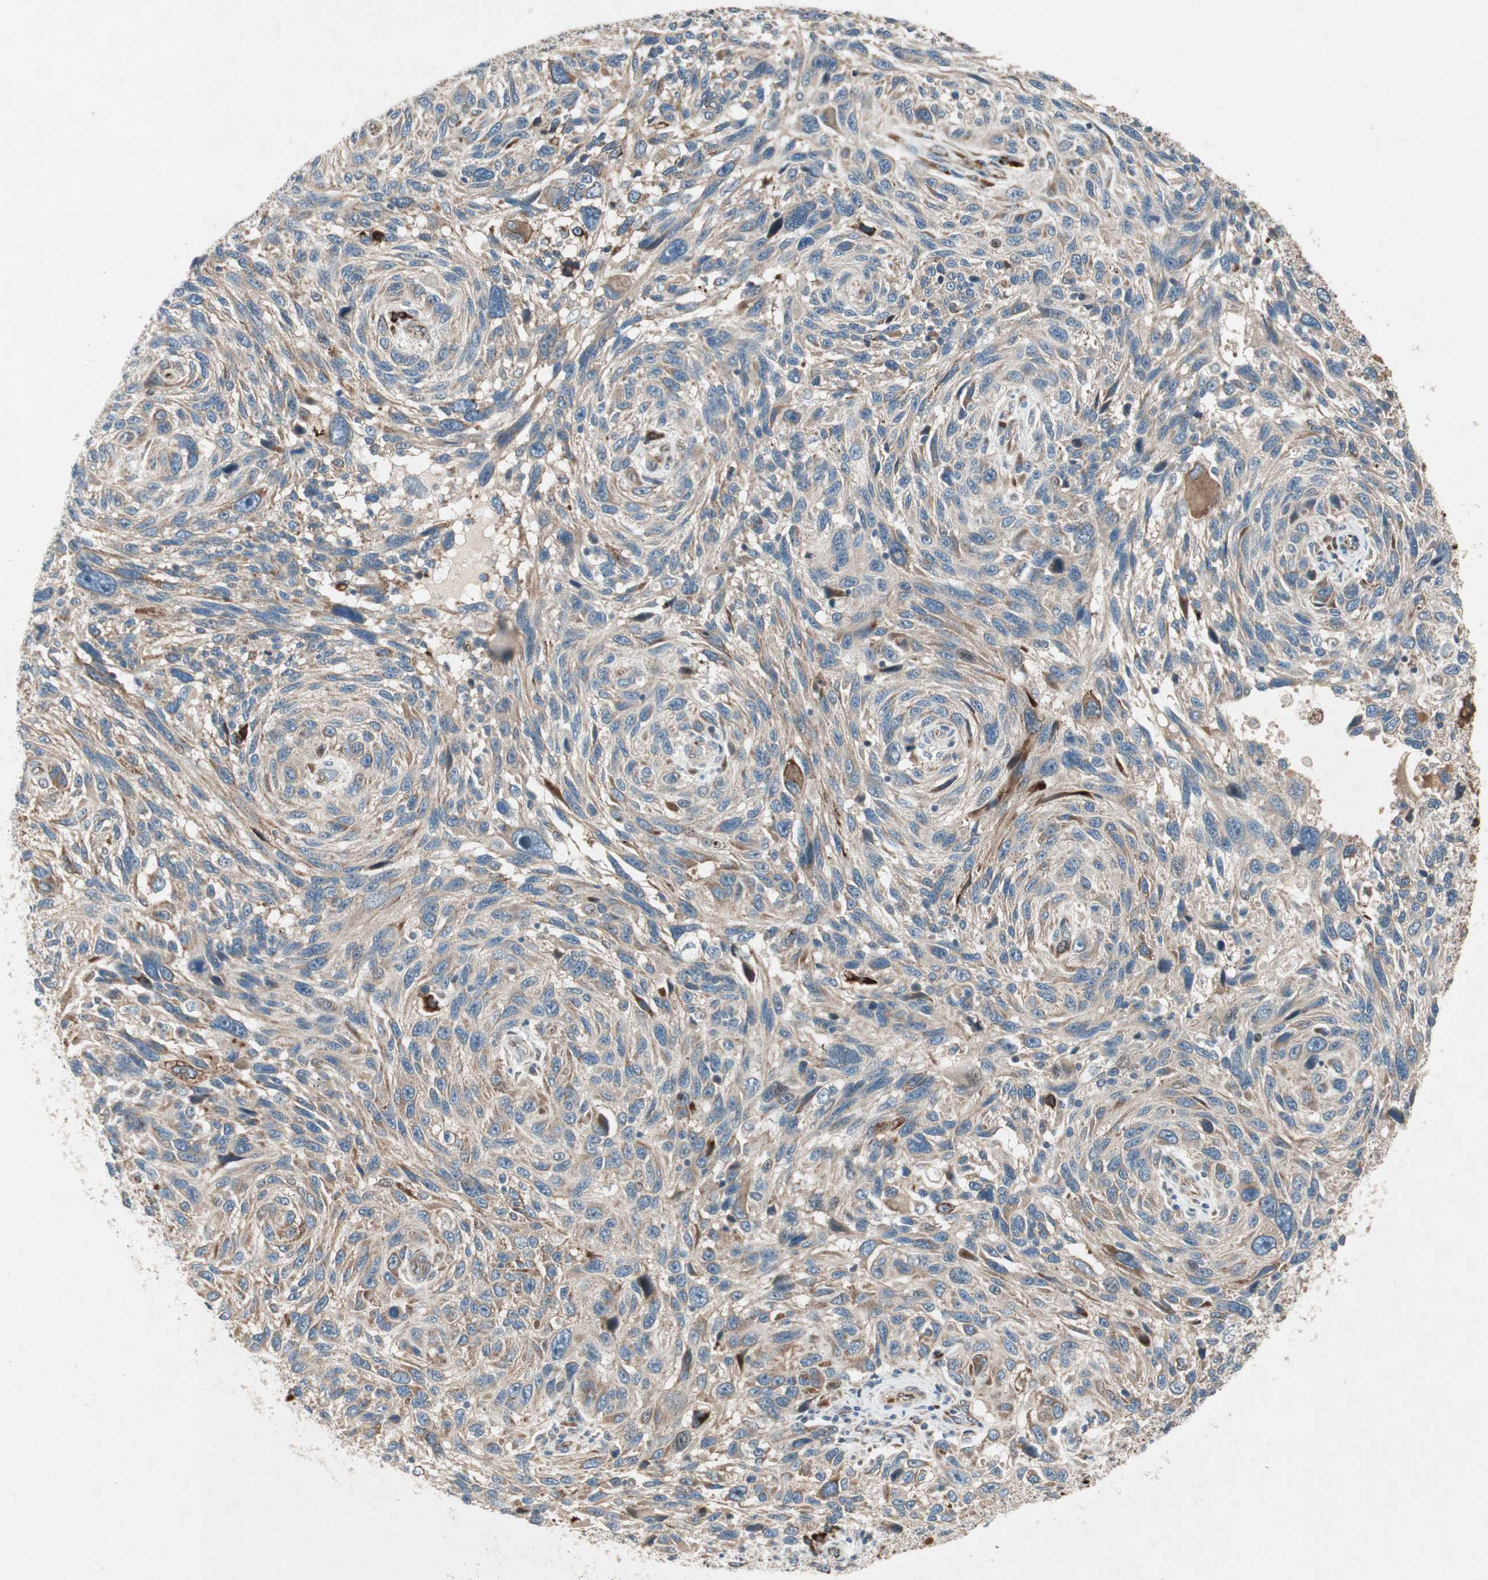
{"staining": {"intensity": "moderate", "quantity": ">75%", "location": "cytoplasmic/membranous"}, "tissue": "melanoma", "cell_type": "Tumor cells", "image_type": "cancer", "snomed": [{"axis": "morphology", "description": "Malignant melanoma, NOS"}, {"axis": "topography", "description": "Skin"}], "caption": "There is medium levels of moderate cytoplasmic/membranous positivity in tumor cells of malignant melanoma, as demonstrated by immunohistochemical staining (brown color).", "gene": "APOO", "patient": {"sex": "male", "age": 53}}